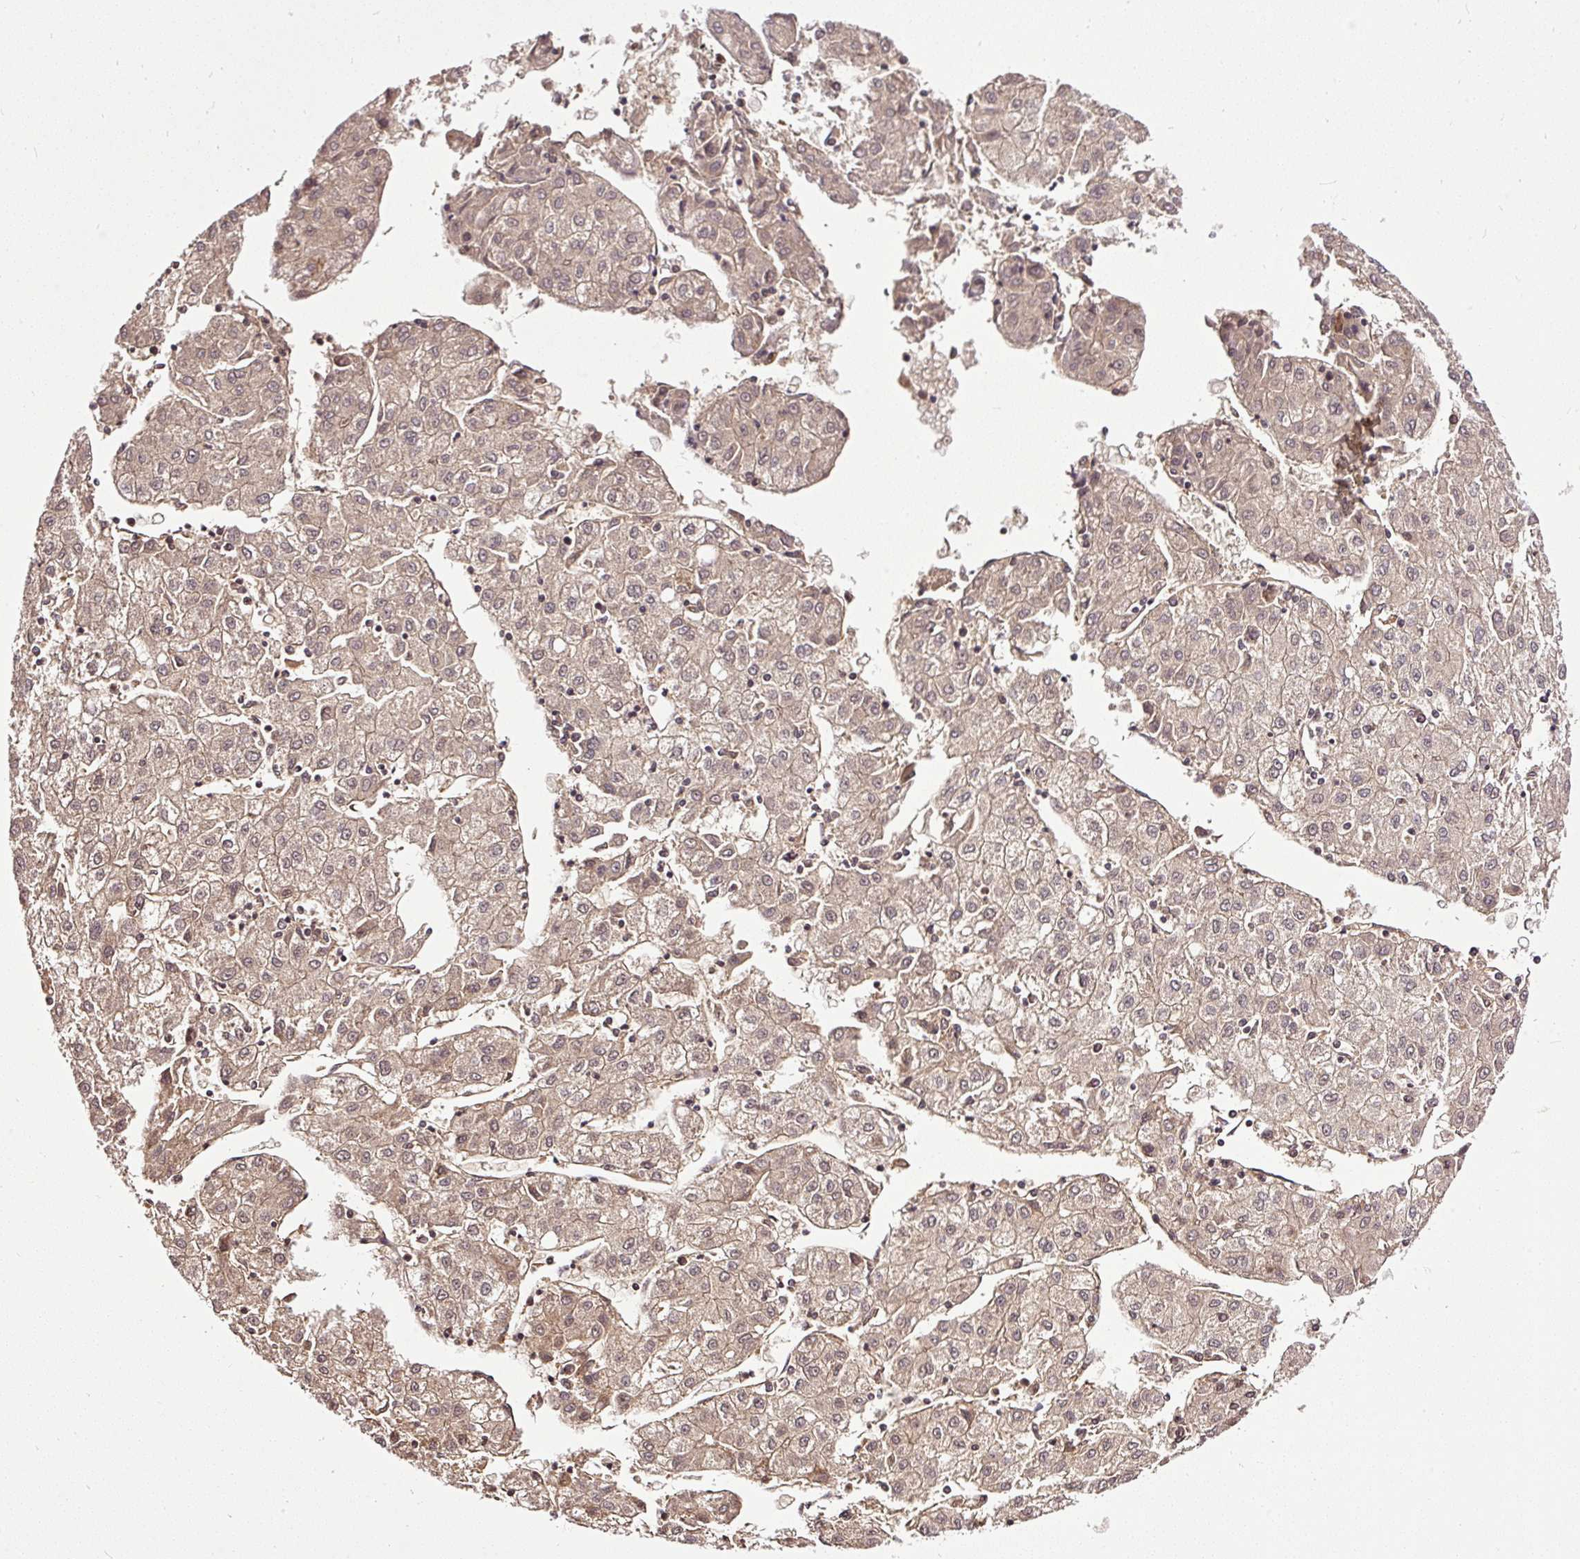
{"staining": {"intensity": "weak", "quantity": ">75%", "location": "cytoplasmic/membranous,nuclear"}, "tissue": "liver cancer", "cell_type": "Tumor cells", "image_type": "cancer", "snomed": [{"axis": "morphology", "description": "Carcinoma, Hepatocellular, NOS"}, {"axis": "topography", "description": "Liver"}], "caption": "Human hepatocellular carcinoma (liver) stained with a protein marker shows weak staining in tumor cells.", "gene": "CLEC3B", "patient": {"sex": "male", "age": 72}}